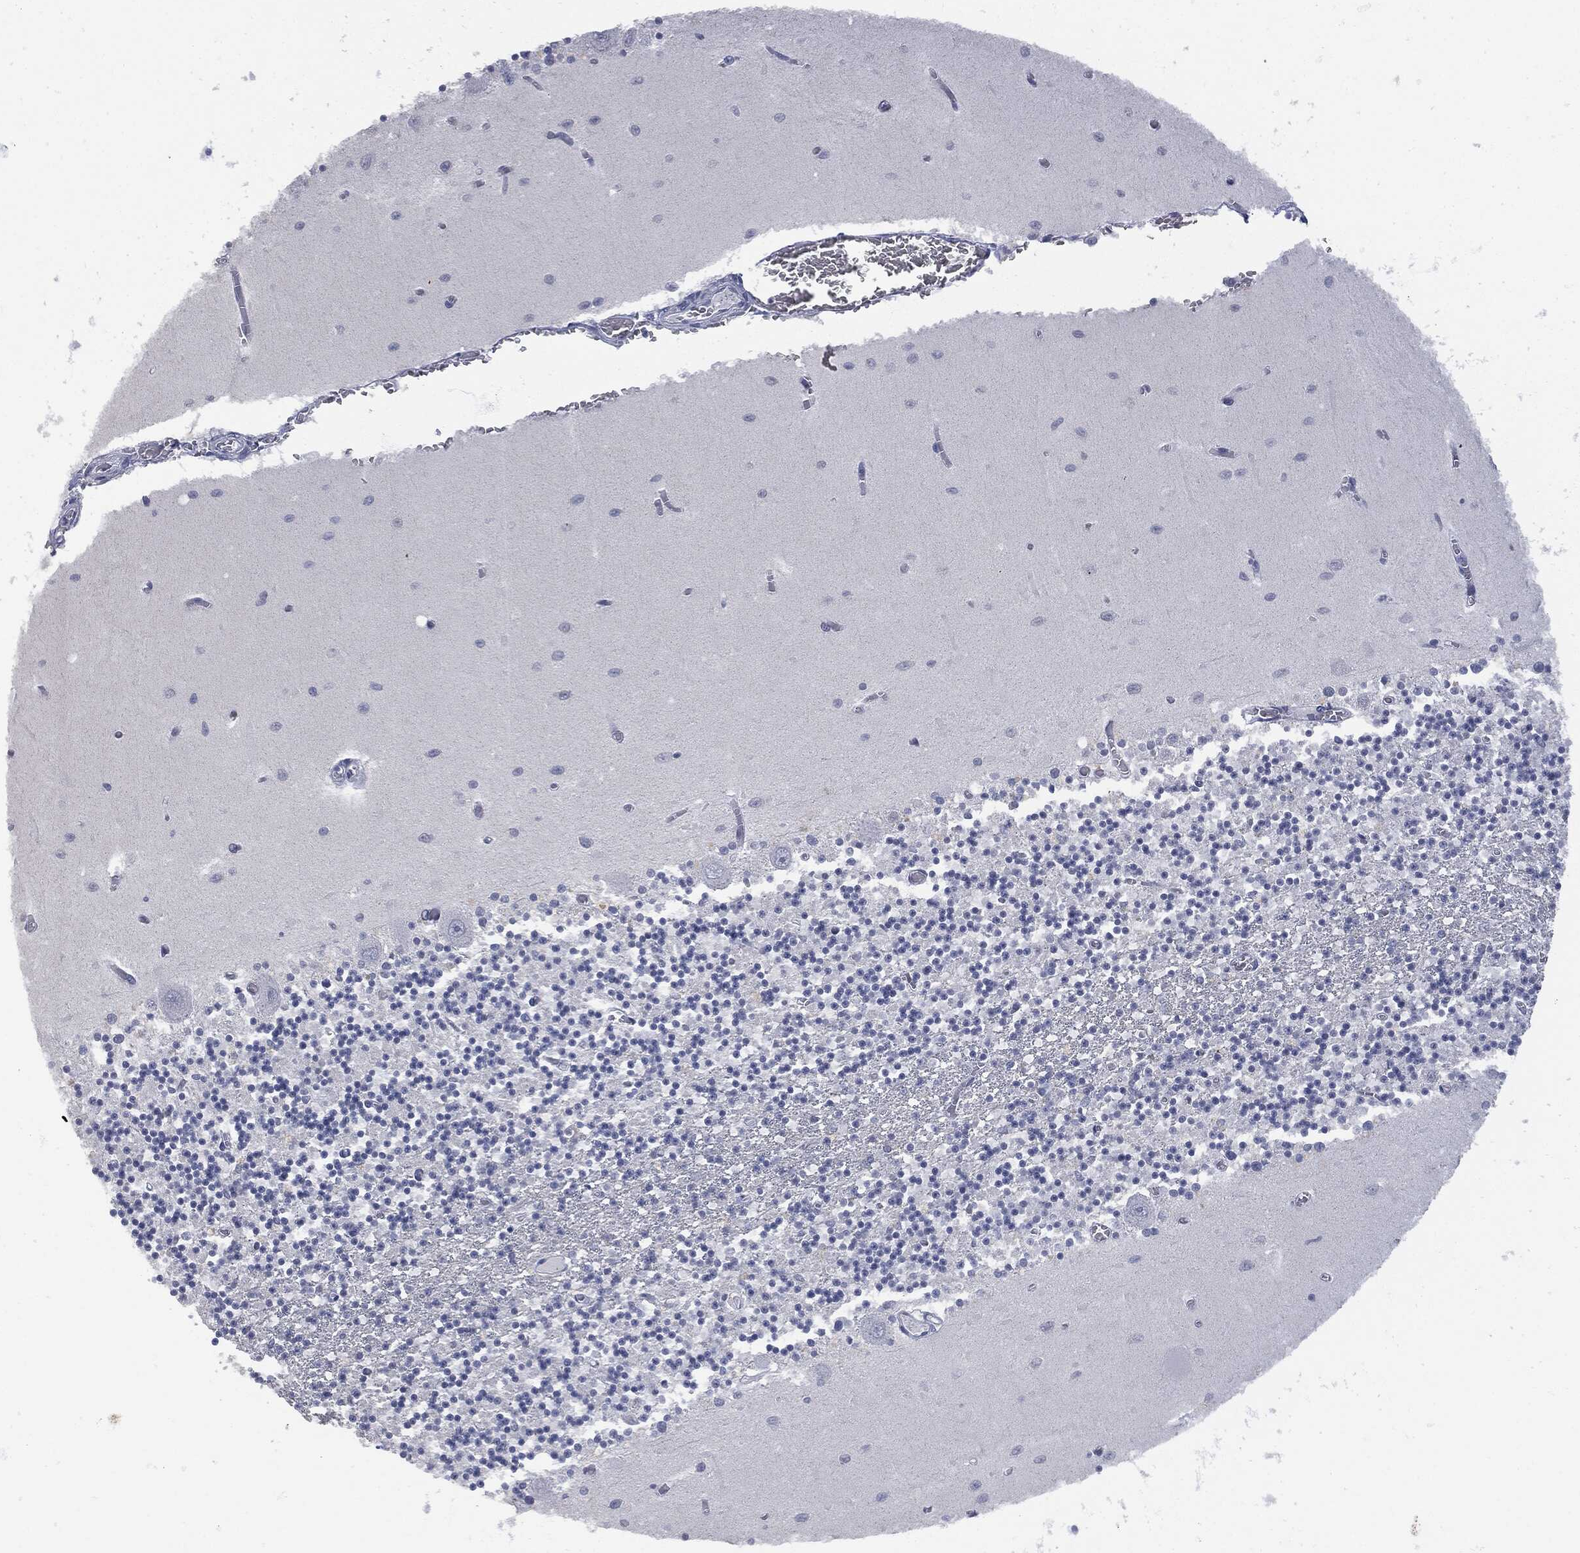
{"staining": {"intensity": "negative", "quantity": "none", "location": "none"}, "tissue": "cerebellum", "cell_type": "Cells in granular layer", "image_type": "normal", "snomed": [{"axis": "morphology", "description": "Normal tissue, NOS"}, {"axis": "topography", "description": "Cerebellum"}], "caption": "This micrograph is of normal cerebellum stained with immunohistochemistry (IHC) to label a protein in brown with the nuclei are counter-stained blue. There is no positivity in cells in granular layer.", "gene": "UBE2C", "patient": {"sex": "female", "age": 64}}